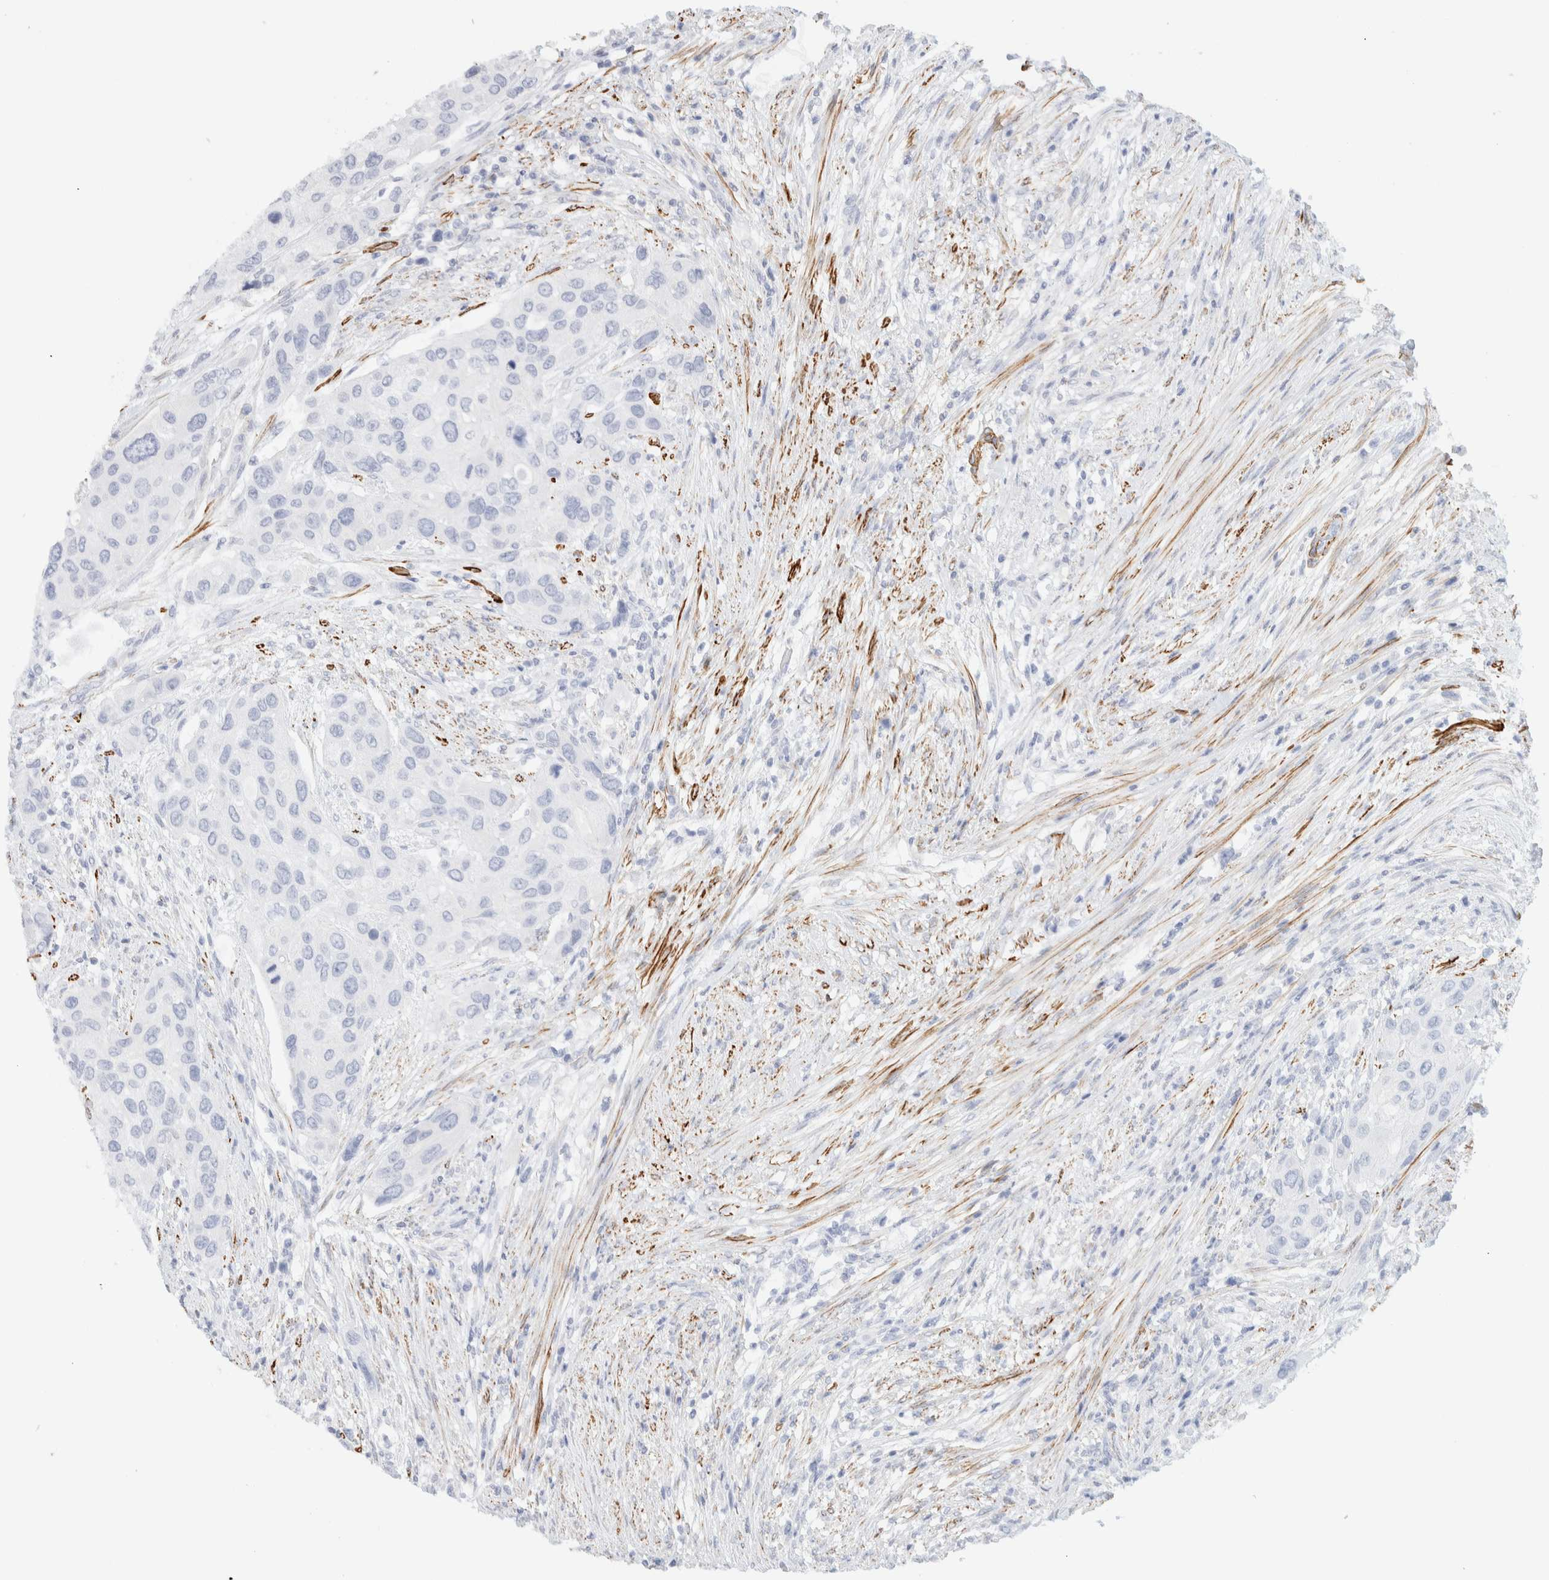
{"staining": {"intensity": "negative", "quantity": "none", "location": "none"}, "tissue": "urothelial cancer", "cell_type": "Tumor cells", "image_type": "cancer", "snomed": [{"axis": "morphology", "description": "Urothelial carcinoma, High grade"}, {"axis": "topography", "description": "Urinary bladder"}], "caption": "An immunohistochemistry image of high-grade urothelial carcinoma is shown. There is no staining in tumor cells of high-grade urothelial carcinoma. (Stains: DAB immunohistochemistry with hematoxylin counter stain, Microscopy: brightfield microscopy at high magnification).", "gene": "AFMID", "patient": {"sex": "female", "age": 56}}